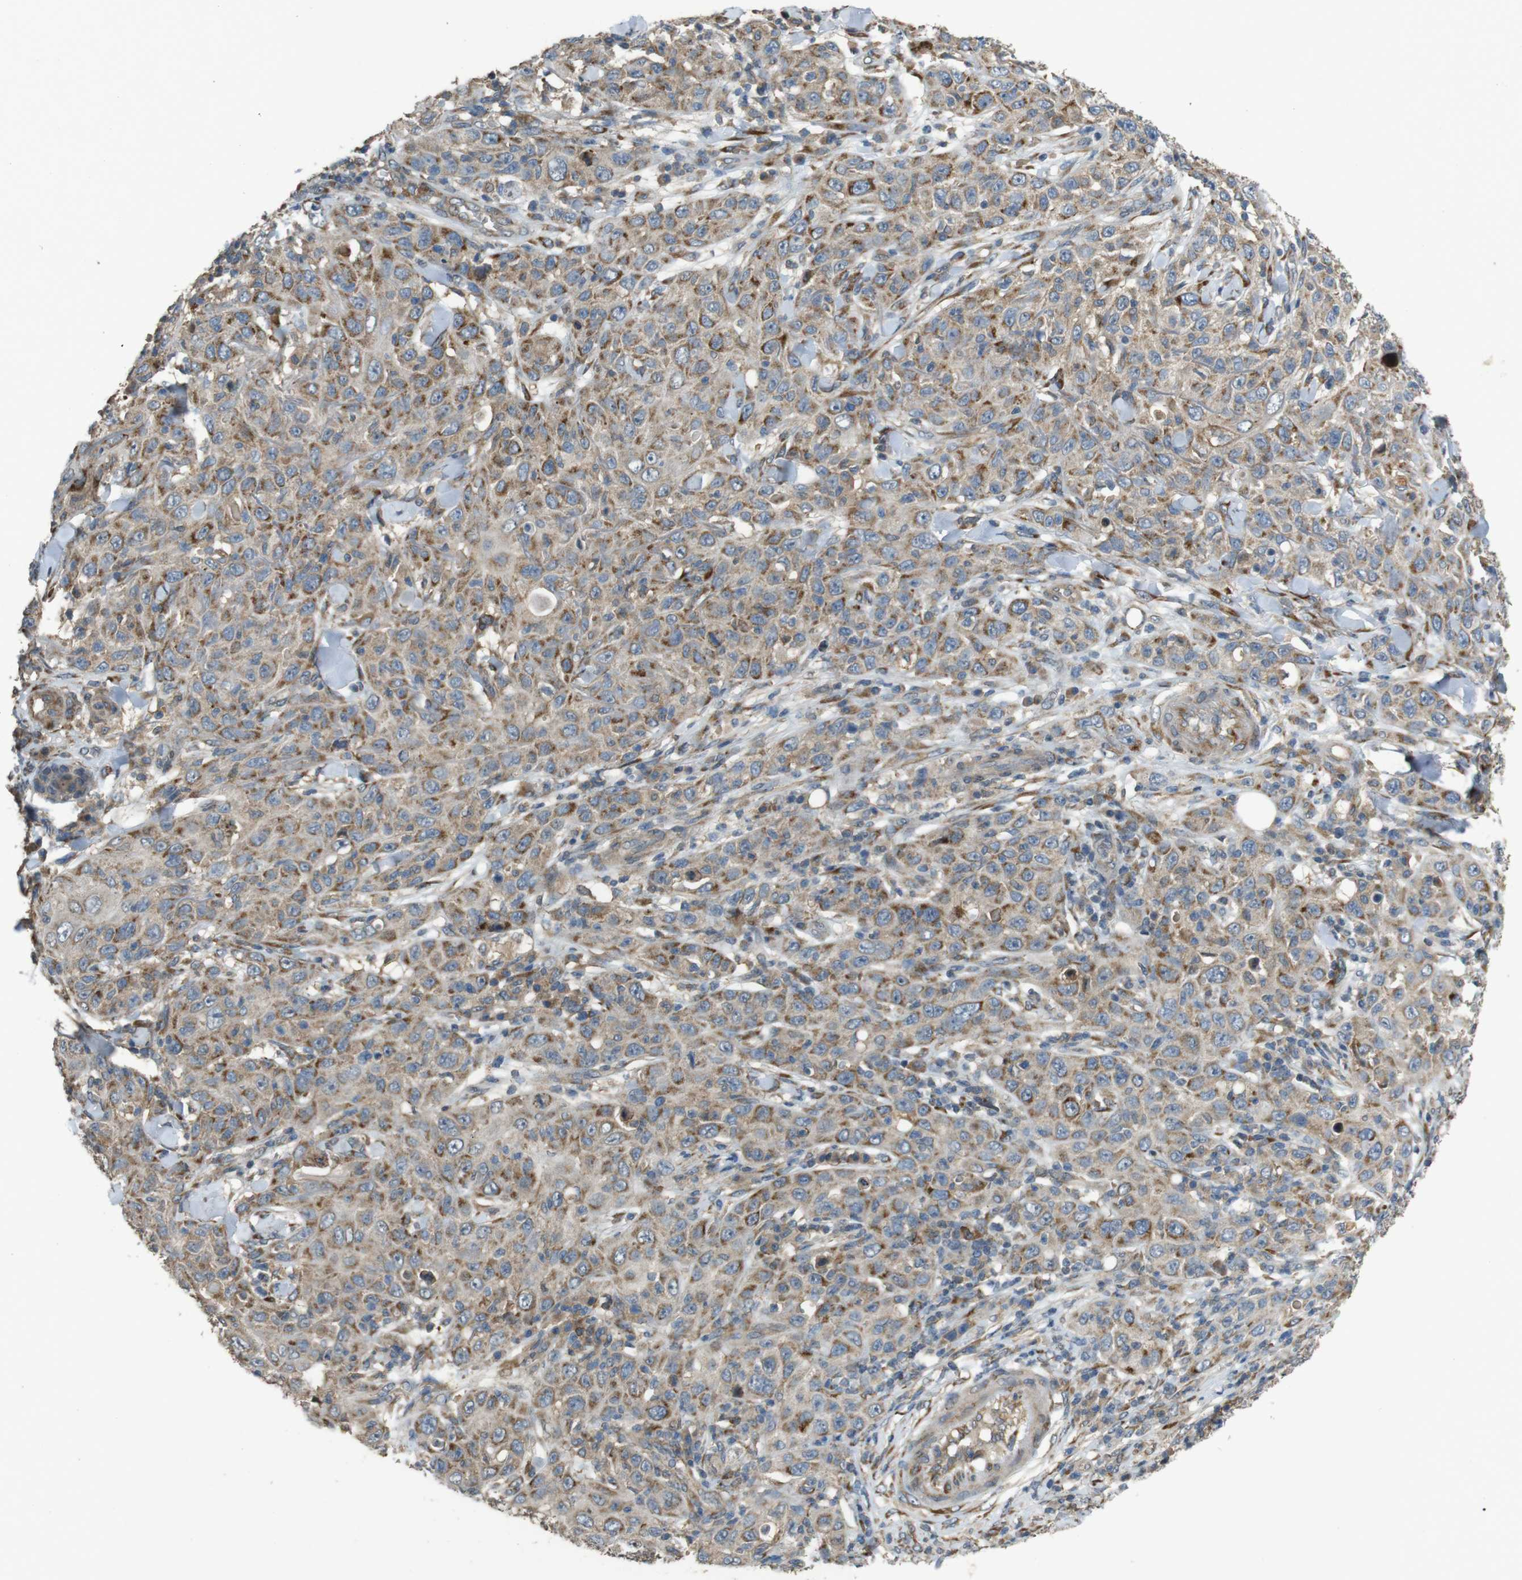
{"staining": {"intensity": "moderate", "quantity": ">75%", "location": "cytoplasmic/membranous"}, "tissue": "skin cancer", "cell_type": "Tumor cells", "image_type": "cancer", "snomed": [{"axis": "morphology", "description": "Squamous cell carcinoma, NOS"}, {"axis": "topography", "description": "Skin"}], "caption": "A brown stain highlights moderate cytoplasmic/membranous expression of a protein in squamous cell carcinoma (skin) tumor cells.", "gene": "ARHGAP24", "patient": {"sex": "female", "age": 88}}